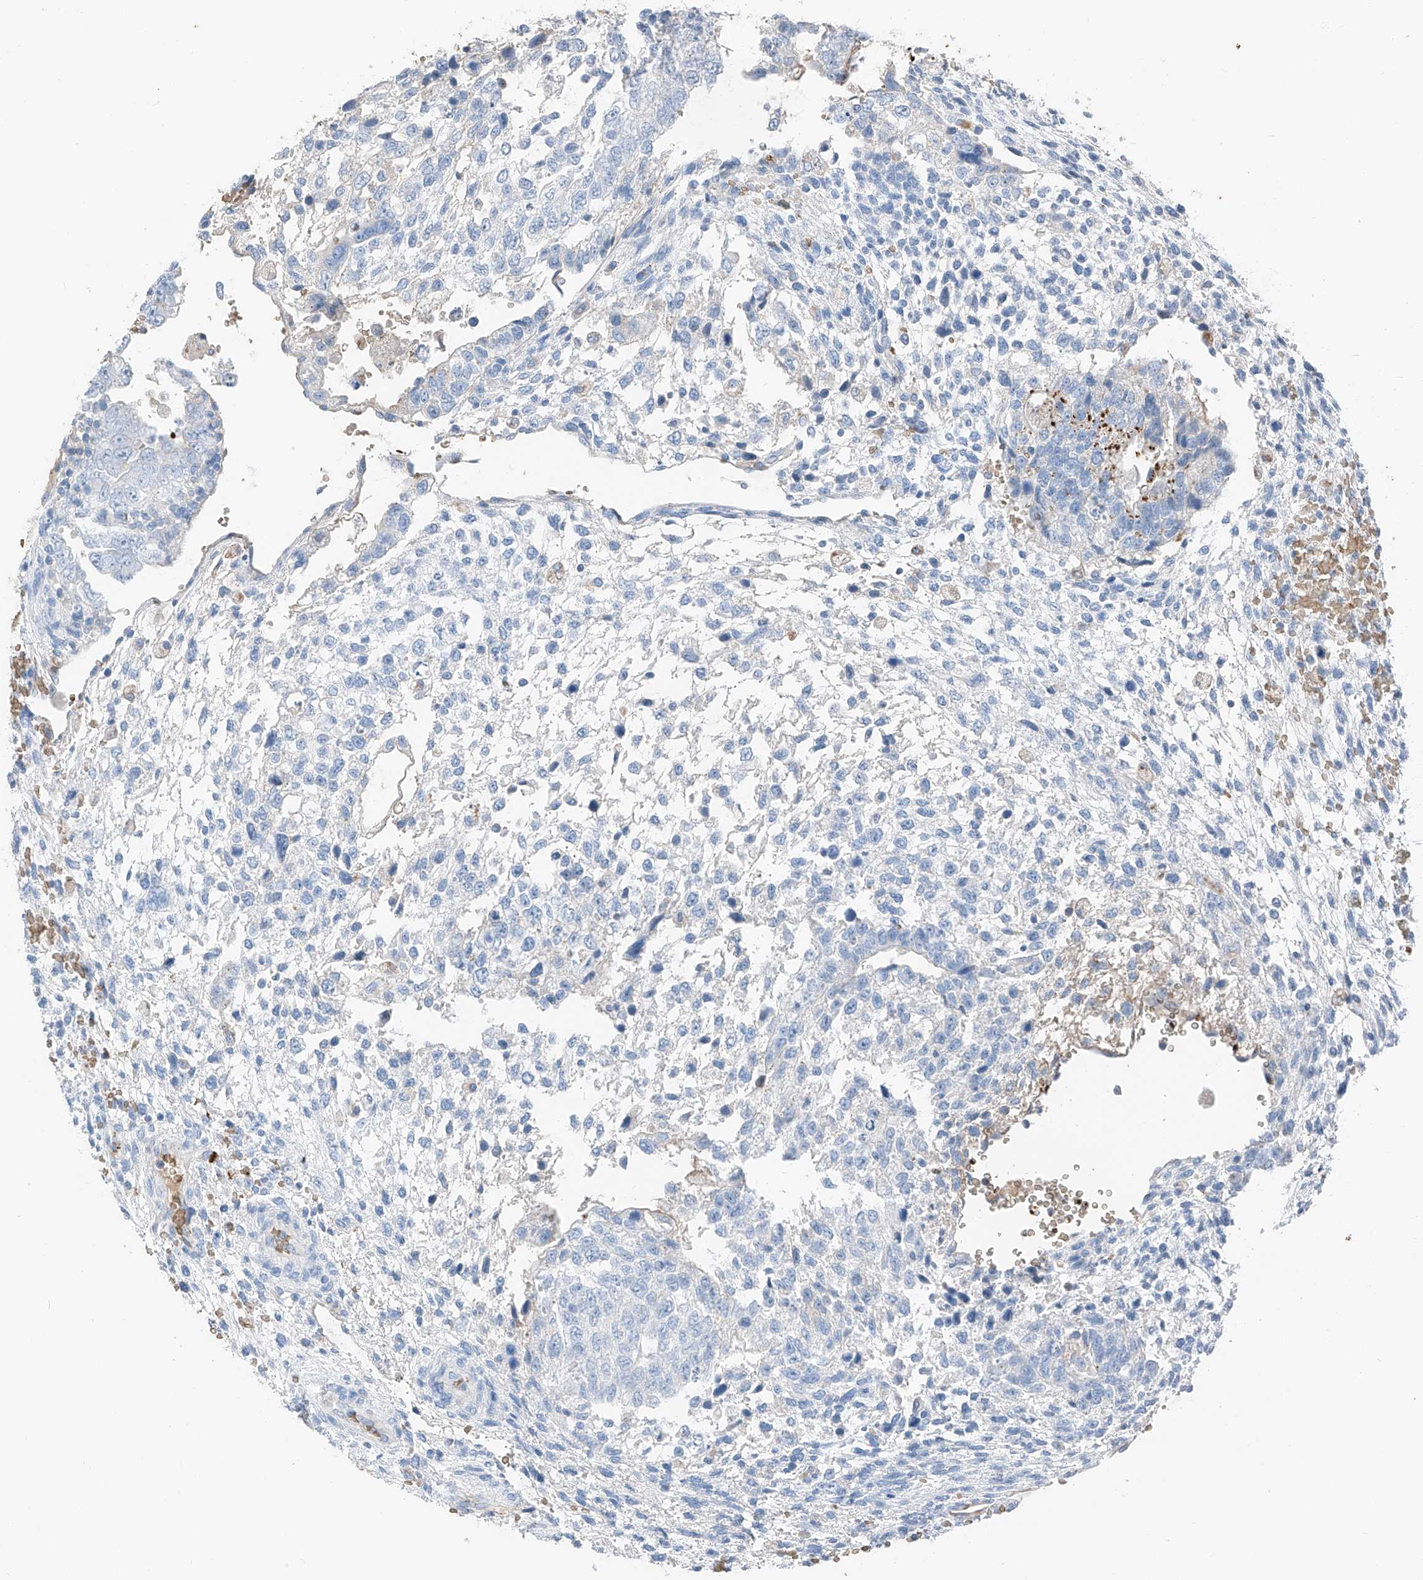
{"staining": {"intensity": "negative", "quantity": "none", "location": "none"}, "tissue": "testis cancer", "cell_type": "Tumor cells", "image_type": "cancer", "snomed": [{"axis": "morphology", "description": "Carcinoma, Embryonal, NOS"}, {"axis": "topography", "description": "Testis"}], "caption": "This photomicrograph is of testis embryonal carcinoma stained with IHC to label a protein in brown with the nuclei are counter-stained blue. There is no positivity in tumor cells.", "gene": "PRSS23", "patient": {"sex": "male", "age": 37}}